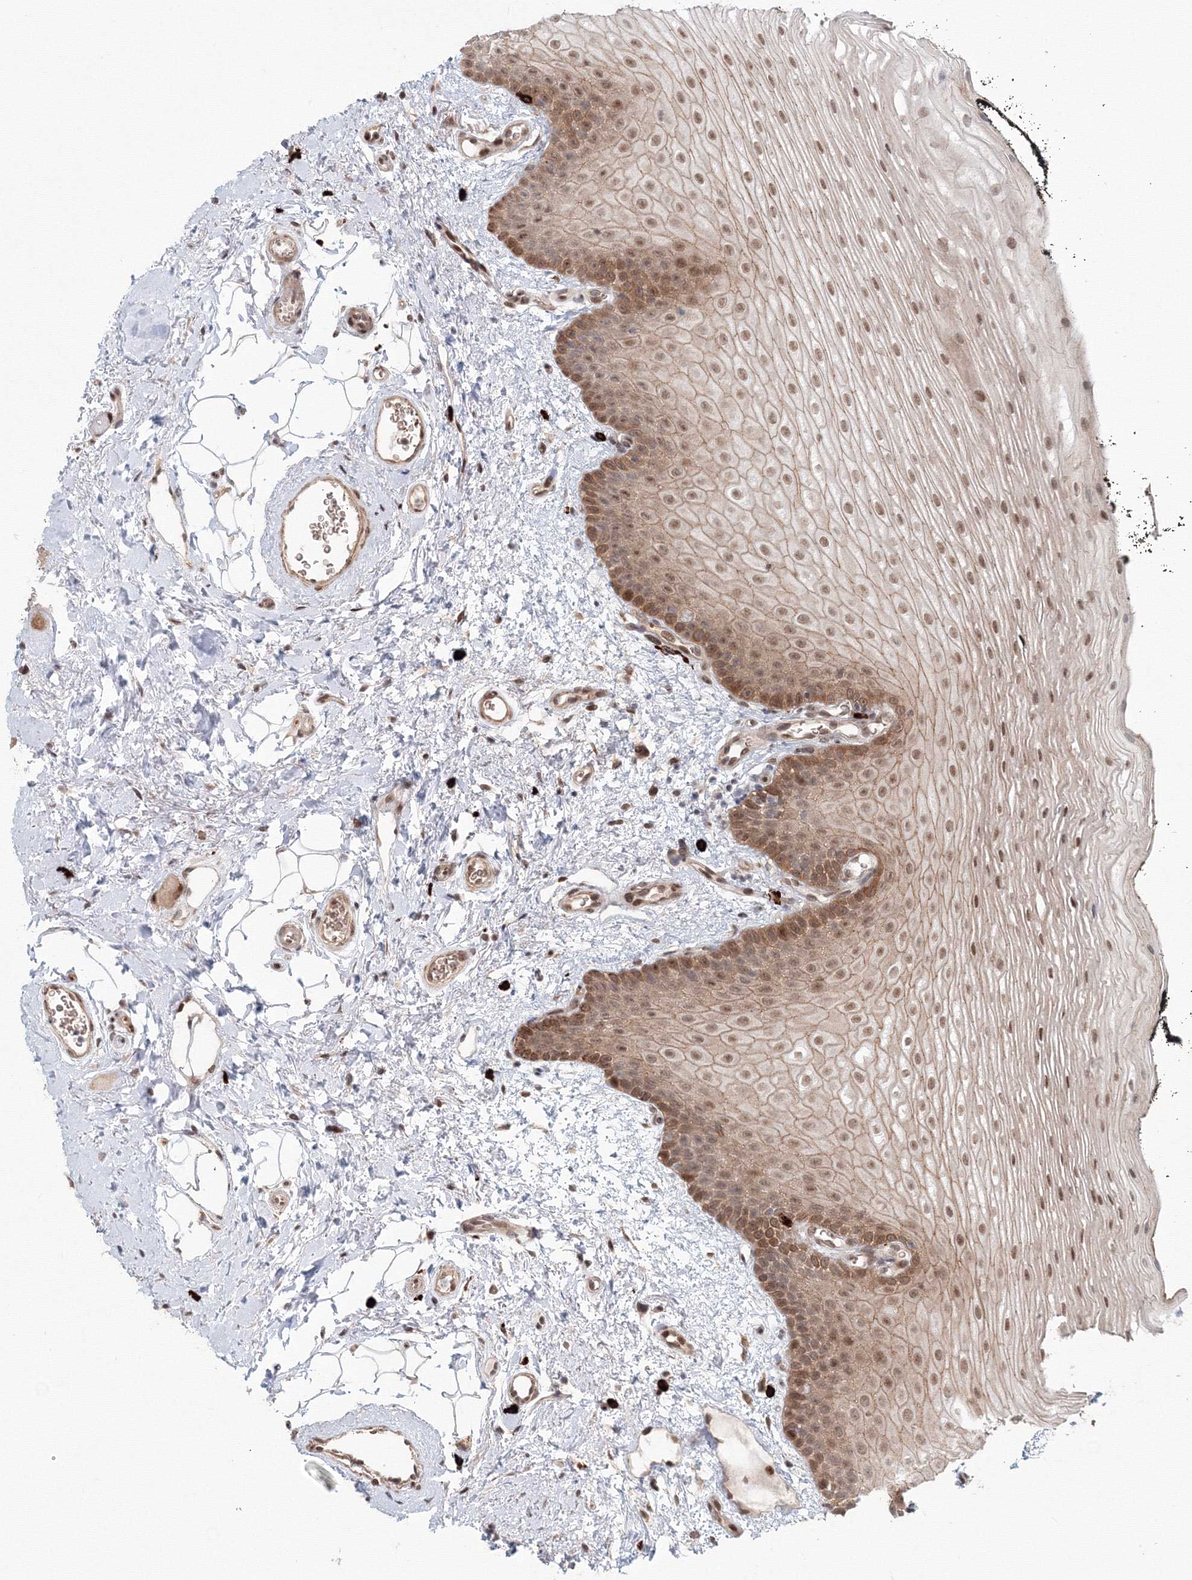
{"staining": {"intensity": "moderate", "quantity": ">75%", "location": "cytoplasmic/membranous,nuclear"}, "tissue": "oral mucosa", "cell_type": "Squamous epithelial cells", "image_type": "normal", "snomed": [{"axis": "morphology", "description": "No evidence of malignacy"}, {"axis": "topography", "description": "Oral tissue"}, {"axis": "topography", "description": "Head-Neck"}], "caption": "Oral mucosa stained with IHC demonstrates moderate cytoplasmic/membranous,nuclear positivity in about >75% of squamous epithelial cells. (Stains: DAB in brown, nuclei in blue, Microscopy: brightfield microscopy at high magnification).", "gene": "SH3PXD2A", "patient": {"sex": "male", "age": 68}}